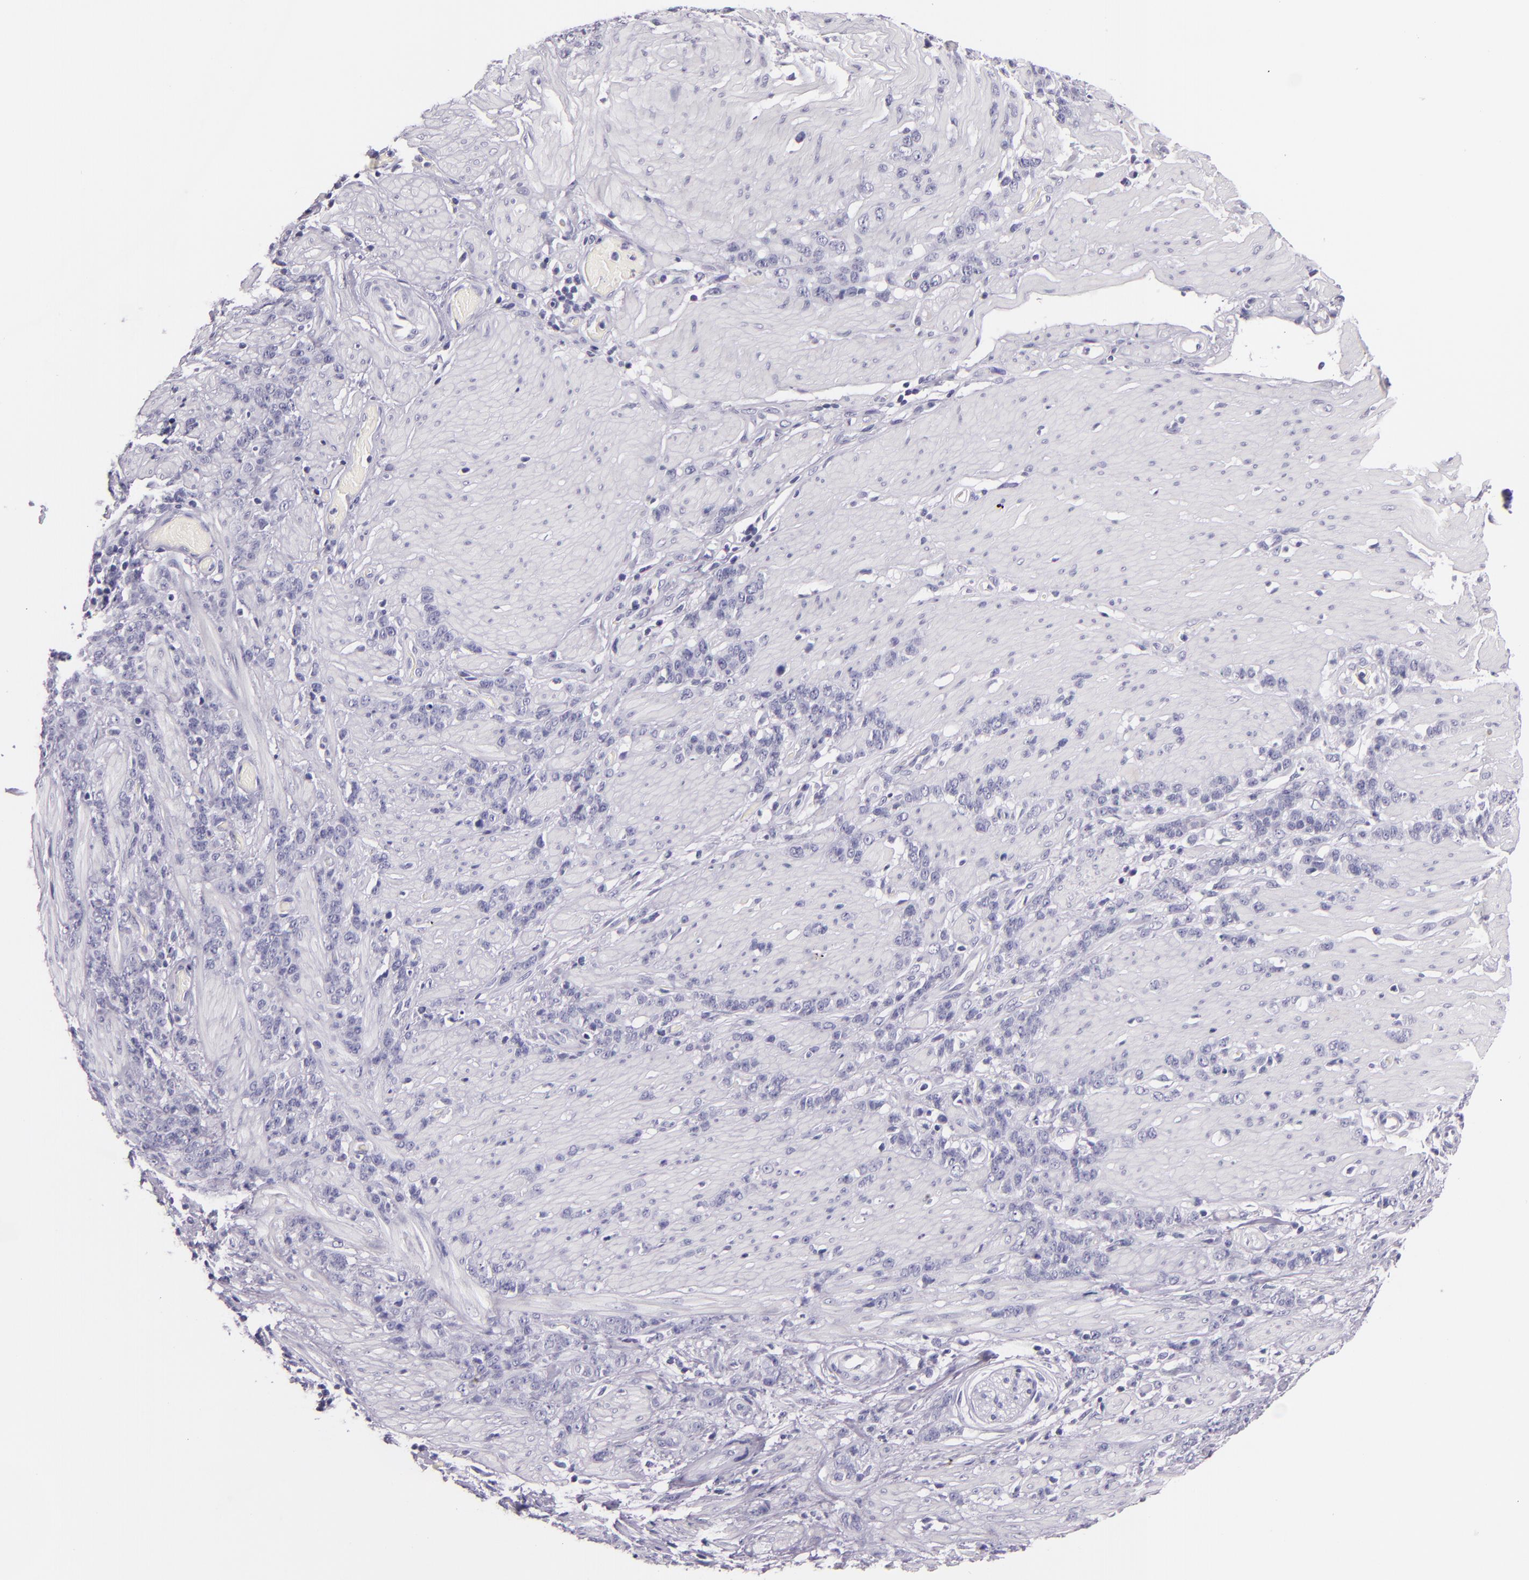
{"staining": {"intensity": "negative", "quantity": "none", "location": "none"}, "tissue": "stomach cancer", "cell_type": "Tumor cells", "image_type": "cancer", "snomed": [{"axis": "morphology", "description": "Adenocarcinoma, NOS"}, {"axis": "topography", "description": "Stomach, lower"}], "caption": "Human adenocarcinoma (stomach) stained for a protein using immunohistochemistry displays no expression in tumor cells.", "gene": "HSP90AA1", "patient": {"sex": "male", "age": 88}}